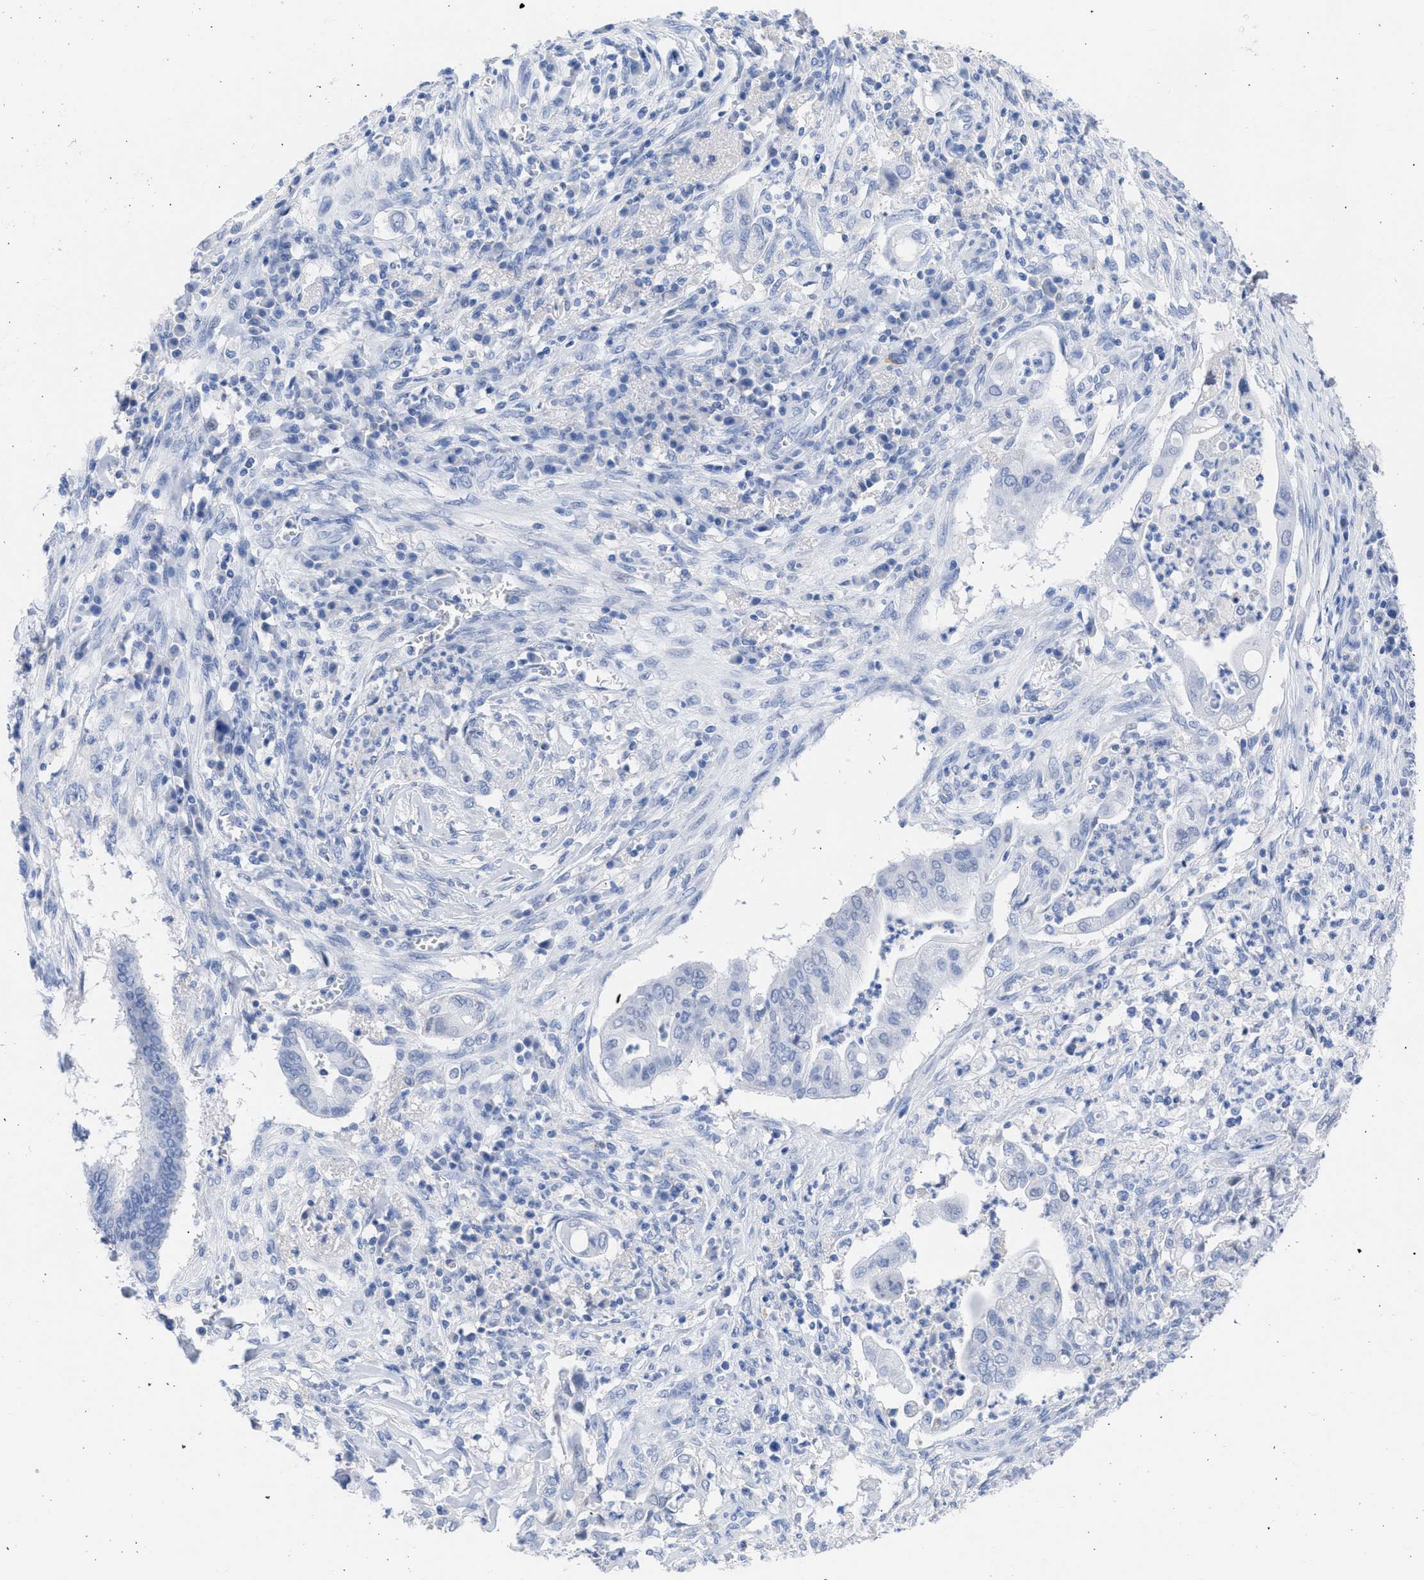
{"staining": {"intensity": "negative", "quantity": "none", "location": "none"}, "tissue": "cervical cancer", "cell_type": "Tumor cells", "image_type": "cancer", "snomed": [{"axis": "morphology", "description": "Adenocarcinoma, NOS"}, {"axis": "topography", "description": "Cervix"}], "caption": "Protein analysis of cervical cancer demonstrates no significant staining in tumor cells.", "gene": "RSPH1", "patient": {"sex": "female", "age": 44}}